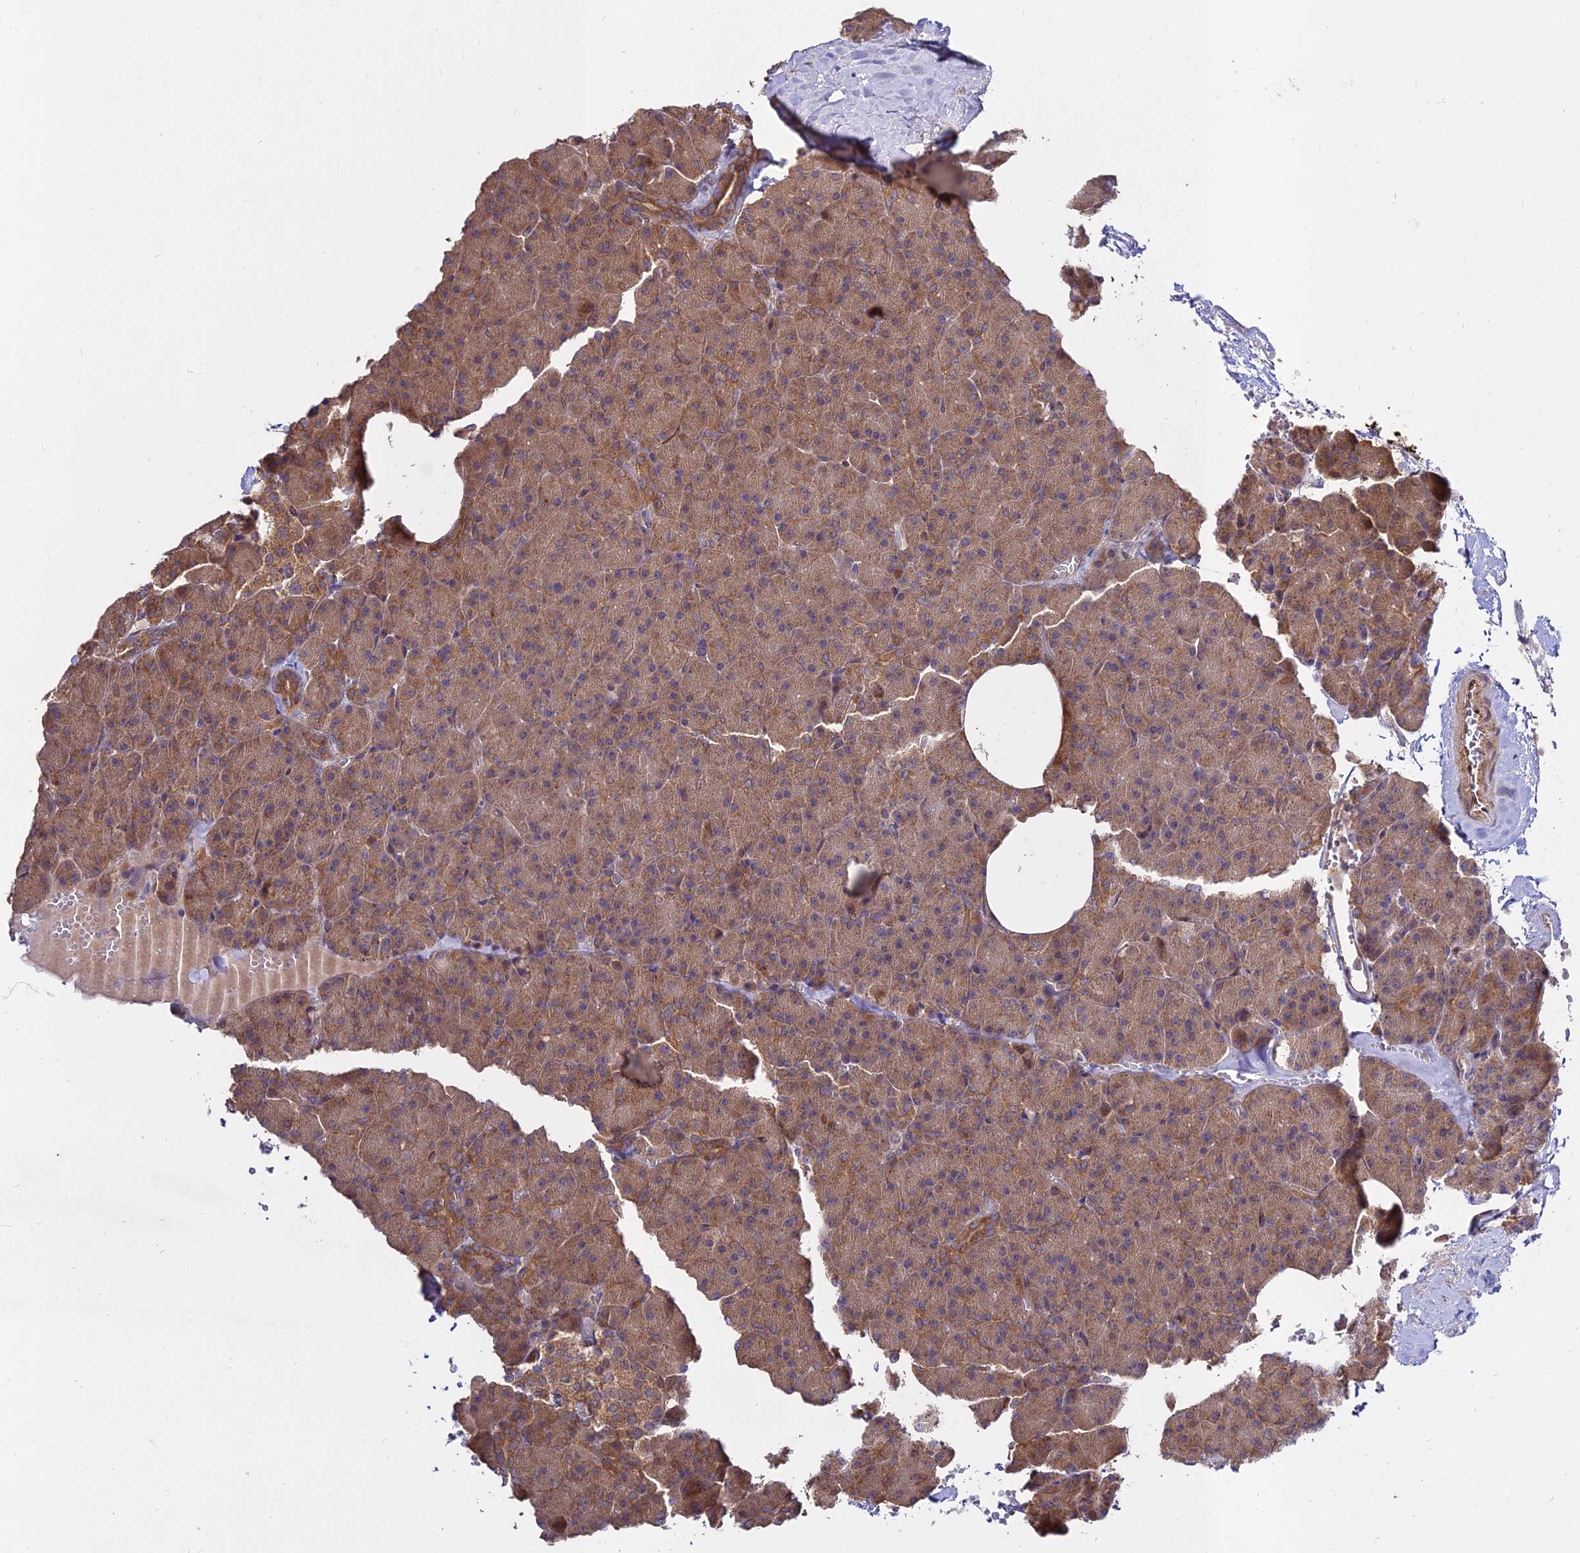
{"staining": {"intensity": "moderate", "quantity": ">75%", "location": "cytoplasmic/membranous"}, "tissue": "pancreas", "cell_type": "Exocrine glandular cells", "image_type": "normal", "snomed": [{"axis": "morphology", "description": "Normal tissue, NOS"}, {"axis": "morphology", "description": "Carcinoid, malignant, NOS"}, {"axis": "topography", "description": "Pancreas"}], "caption": "Immunohistochemistry histopathology image of normal human pancreas stained for a protein (brown), which exhibits medium levels of moderate cytoplasmic/membranous positivity in about >75% of exocrine glandular cells.", "gene": "GRTP1", "patient": {"sex": "female", "age": 35}}